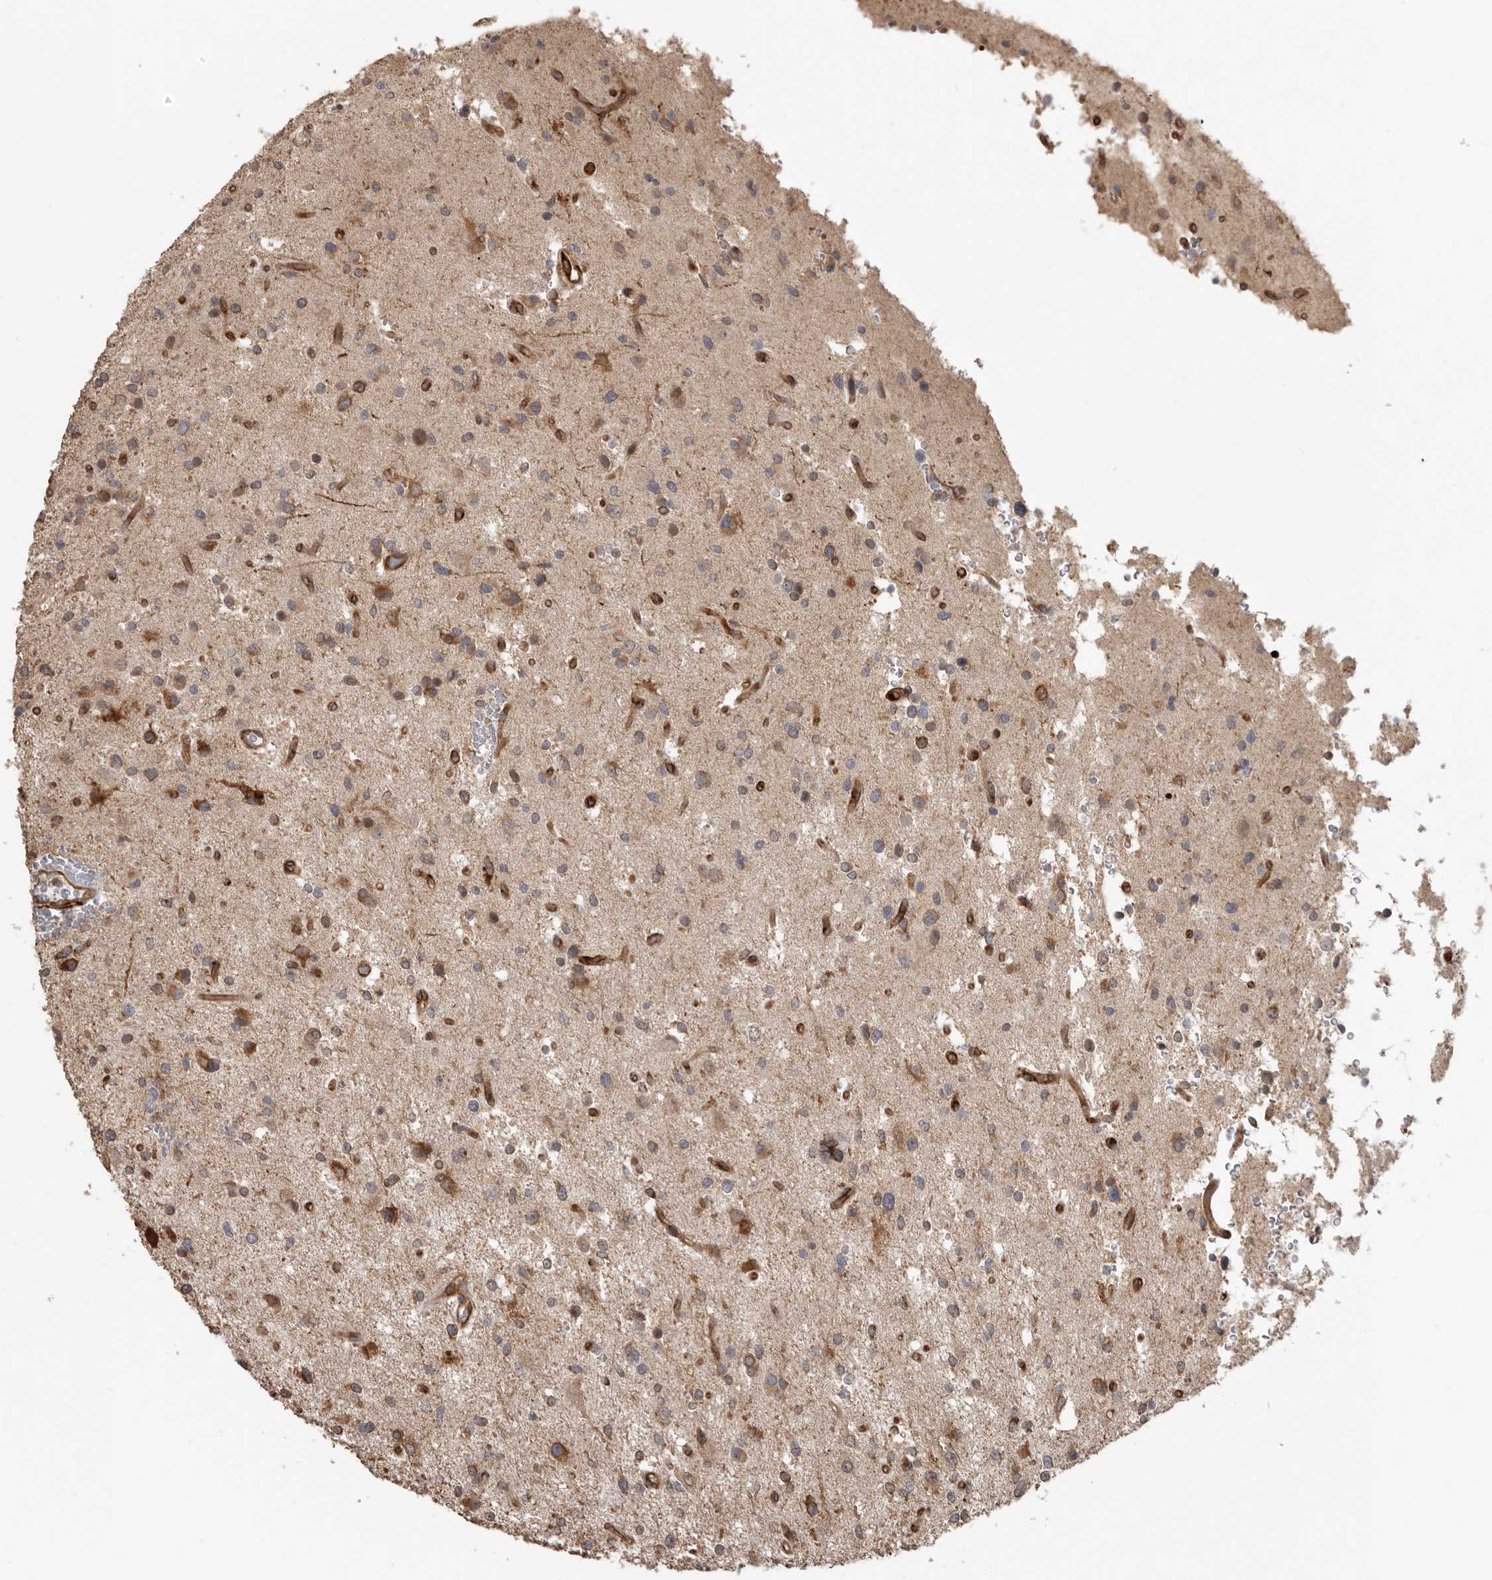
{"staining": {"intensity": "moderate", "quantity": ">75%", "location": "cytoplasmic/membranous"}, "tissue": "glioma", "cell_type": "Tumor cells", "image_type": "cancer", "snomed": [{"axis": "morphology", "description": "Glioma, malignant, High grade"}, {"axis": "topography", "description": "Brain"}], "caption": "Malignant glioma (high-grade) stained for a protein (brown) shows moderate cytoplasmic/membranous positive staining in about >75% of tumor cells.", "gene": "CEP350", "patient": {"sex": "male", "age": 33}}